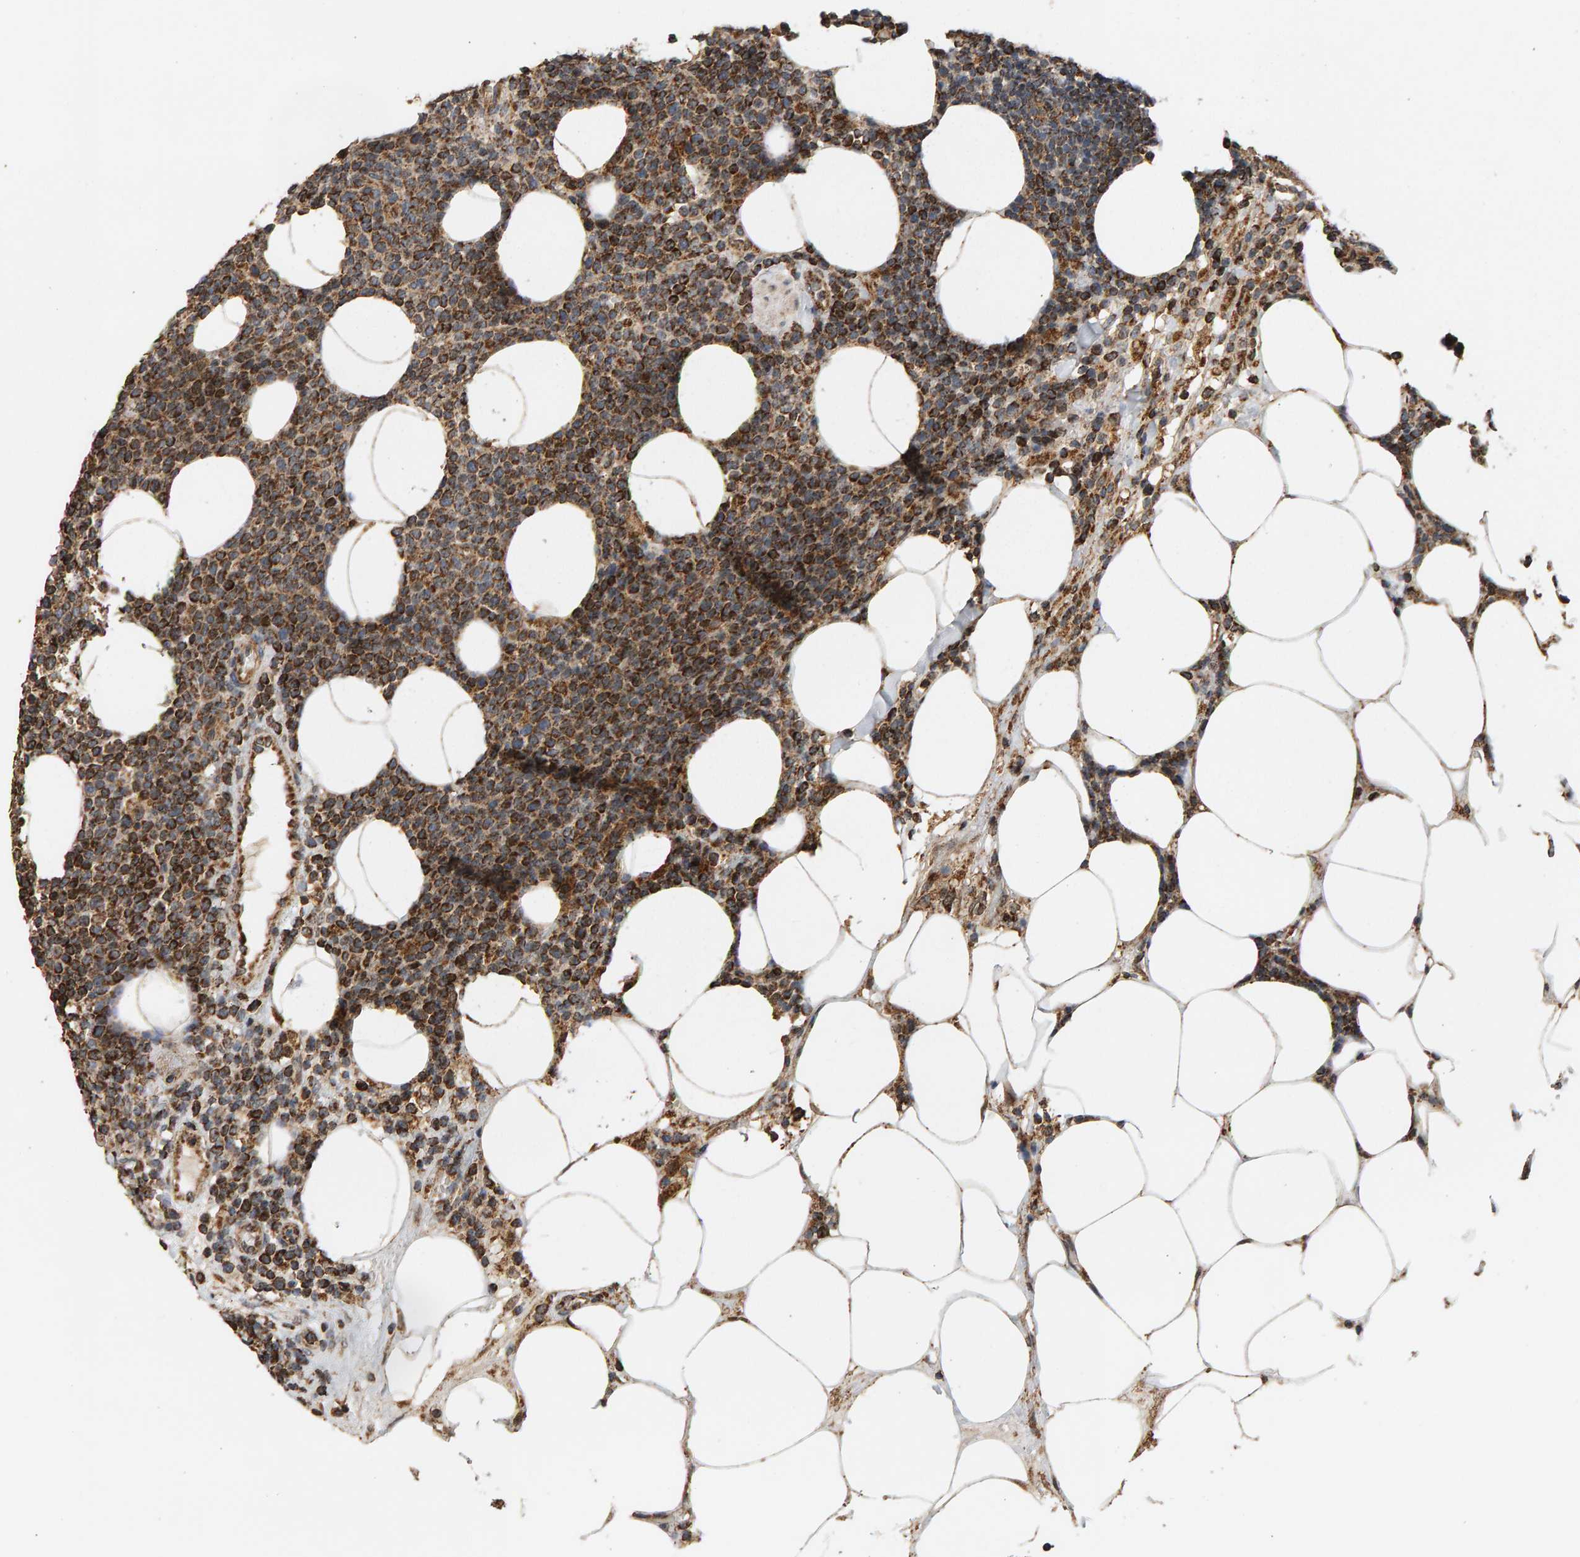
{"staining": {"intensity": "strong", "quantity": ">75%", "location": "cytoplasmic/membranous"}, "tissue": "lymphoma", "cell_type": "Tumor cells", "image_type": "cancer", "snomed": [{"axis": "morphology", "description": "Malignant lymphoma, non-Hodgkin's type, High grade"}, {"axis": "topography", "description": "Lymph node"}], "caption": "Protein analysis of lymphoma tissue exhibits strong cytoplasmic/membranous expression in approximately >75% of tumor cells.", "gene": "GSTK1", "patient": {"sex": "male", "age": 61}}